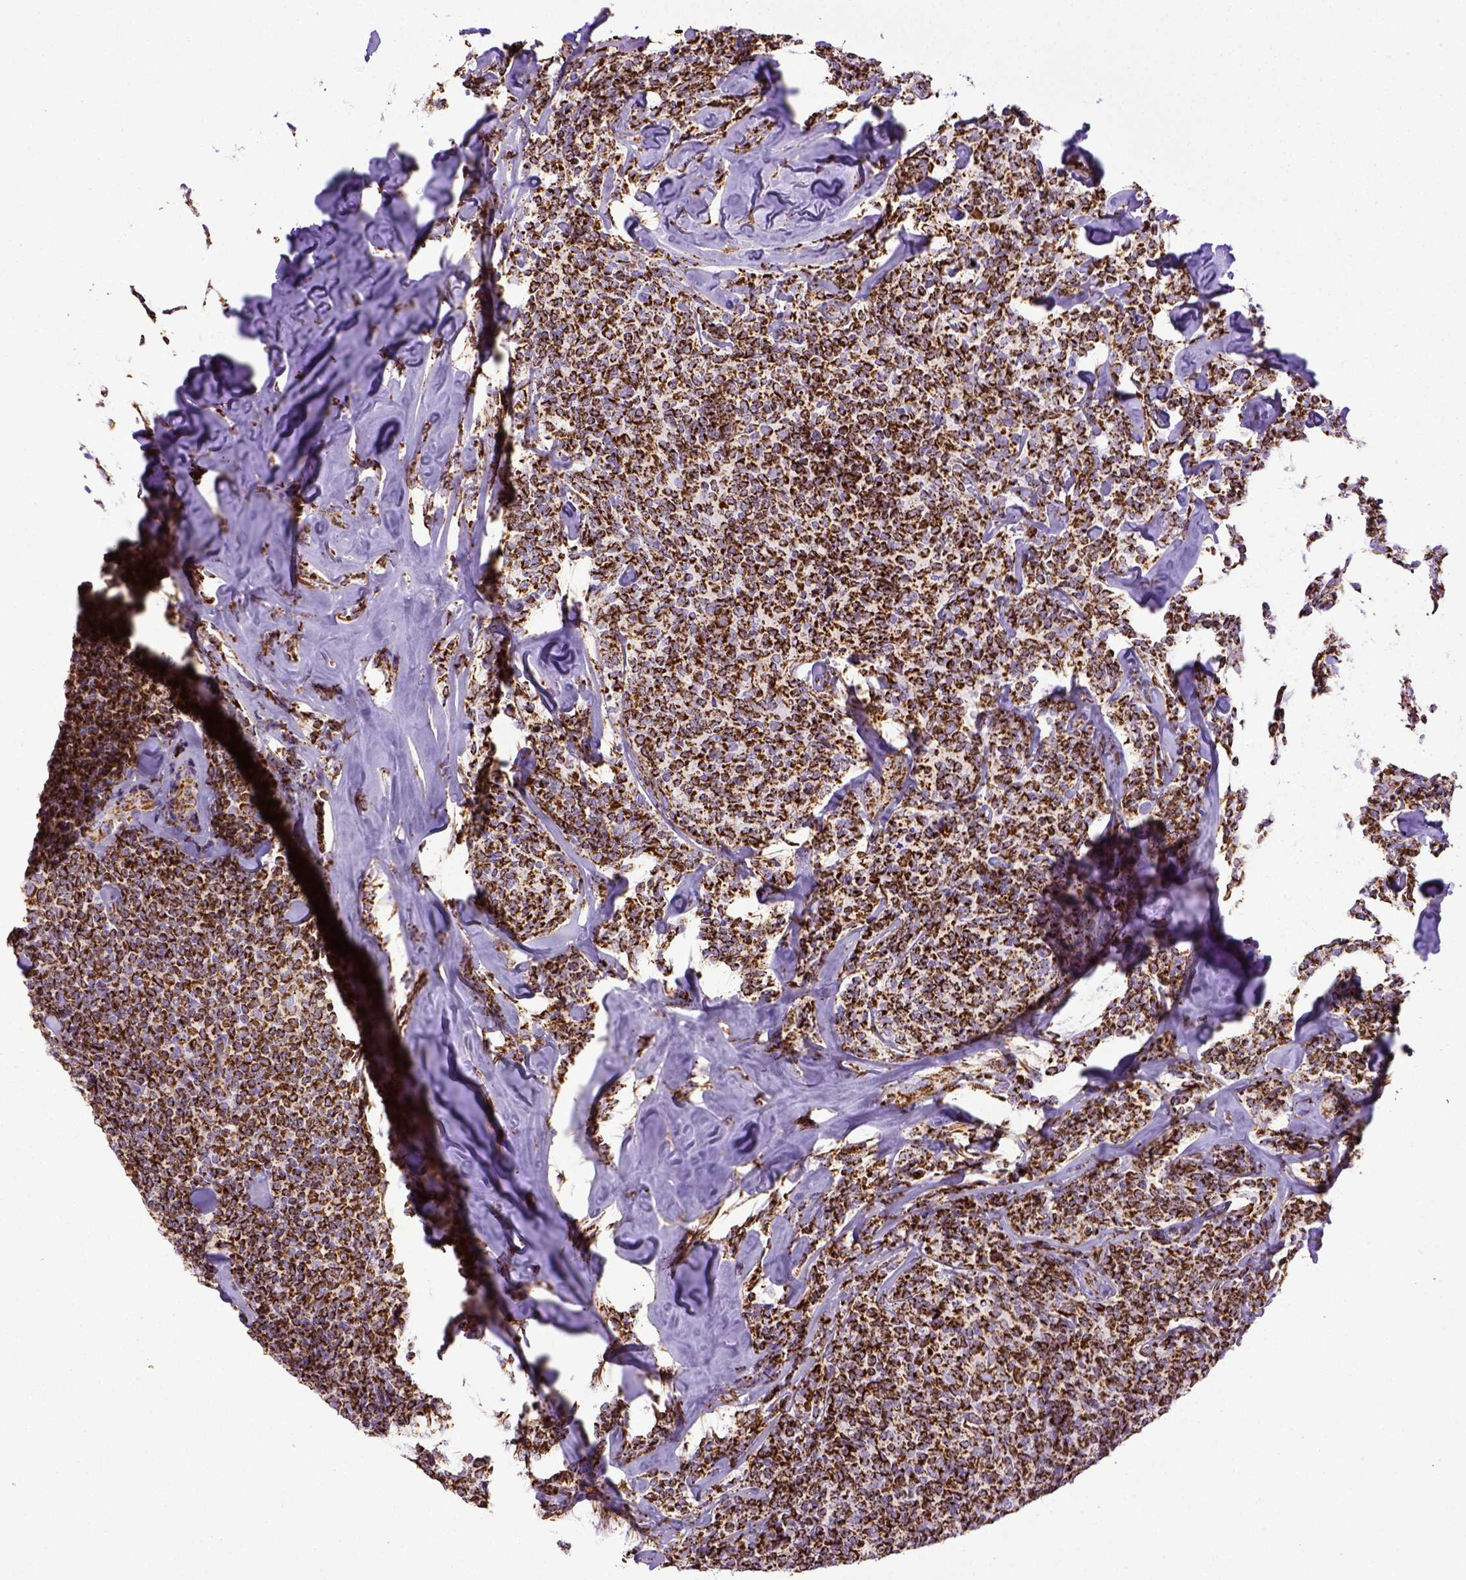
{"staining": {"intensity": "strong", "quantity": ">75%", "location": "cytoplasmic/membranous"}, "tissue": "lymphoma", "cell_type": "Tumor cells", "image_type": "cancer", "snomed": [{"axis": "morphology", "description": "Malignant lymphoma, non-Hodgkin's type, Low grade"}, {"axis": "topography", "description": "Lymph node"}], "caption": "This micrograph reveals lymphoma stained with IHC to label a protein in brown. The cytoplasmic/membranous of tumor cells show strong positivity for the protein. Nuclei are counter-stained blue.", "gene": "MT-CO1", "patient": {"sex": "female", "age": 56}}